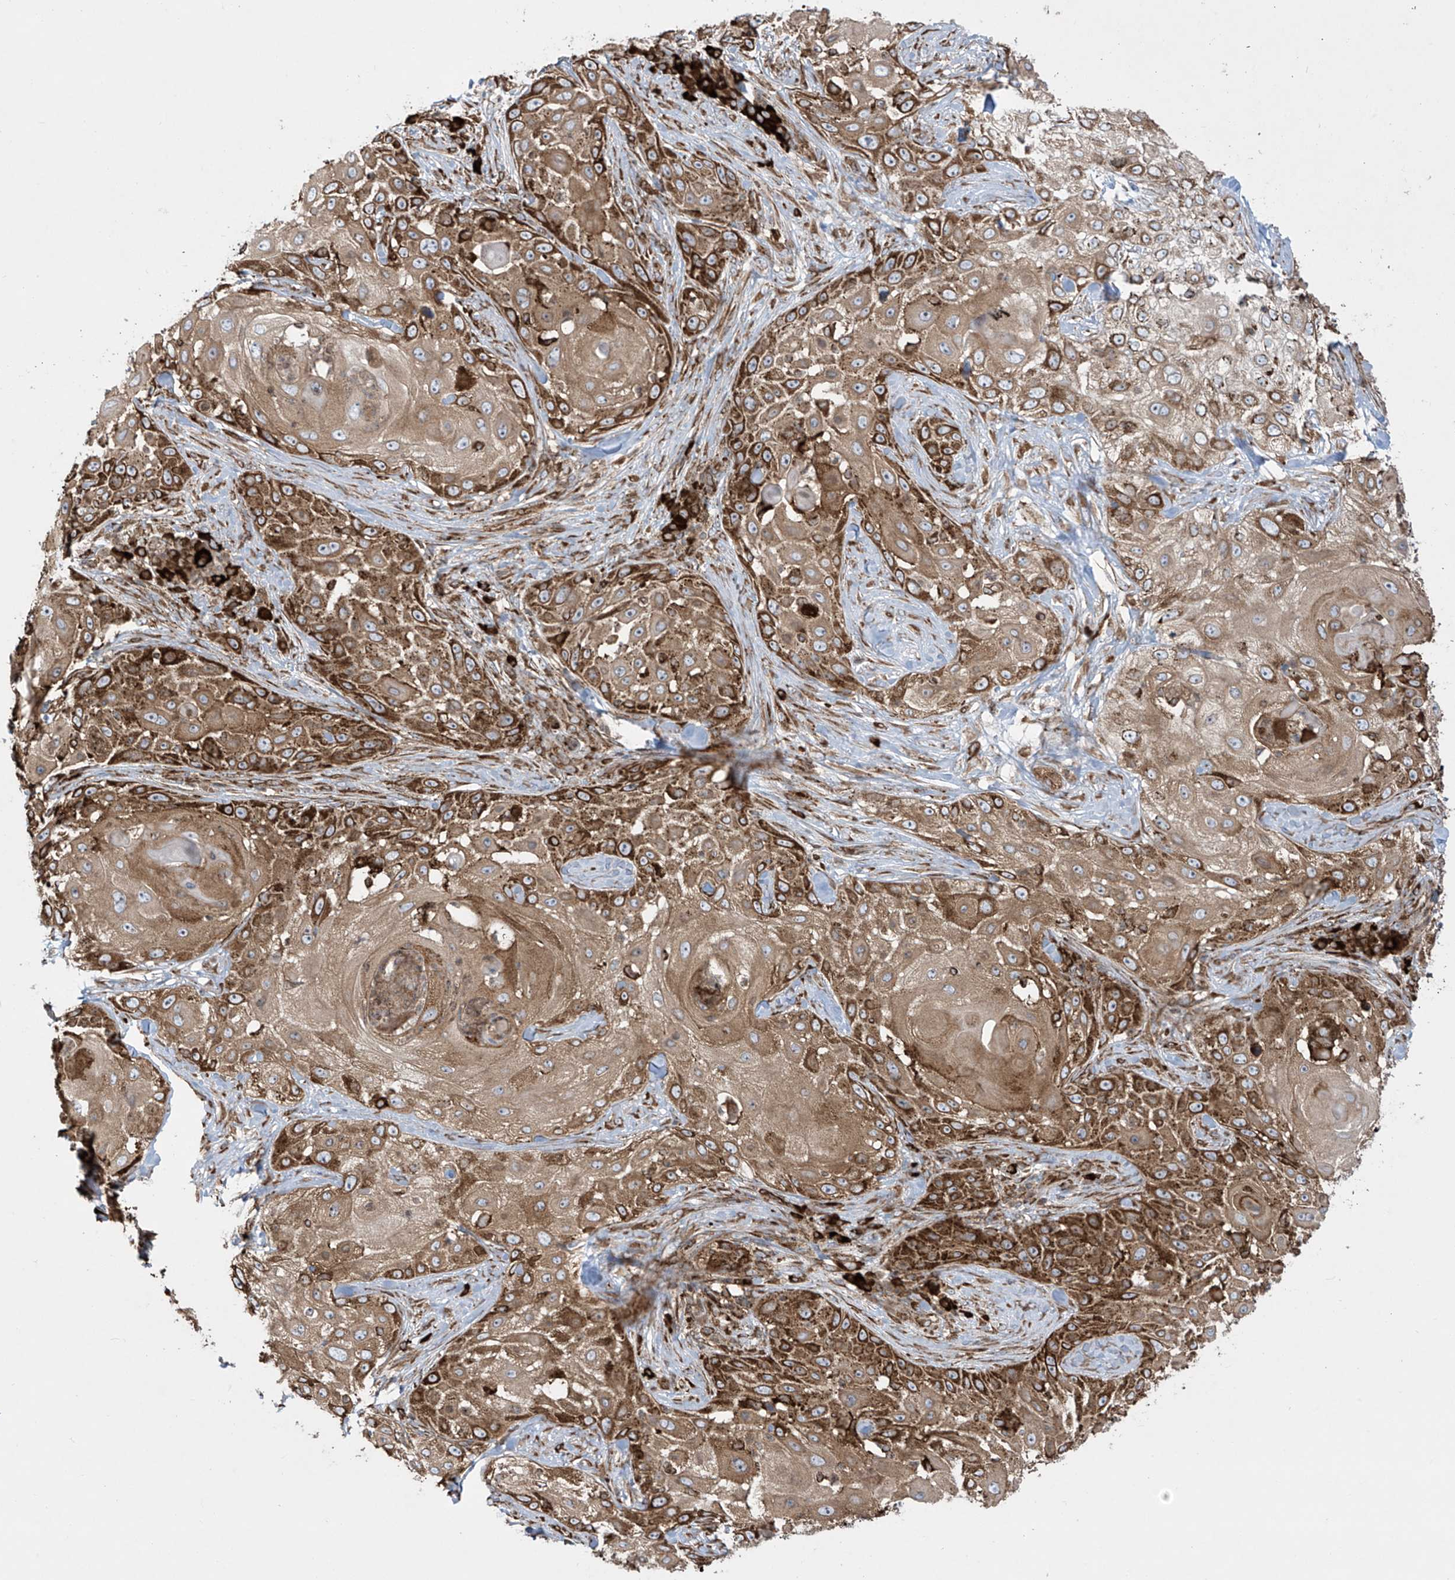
{"staining": {"intensity": "strong", "quantity": ">75%", "location": "cytoplasmic/membranous"}, "tissue": "skin cancer", "cell_type": "Tumor cells", "image_type": "cancer", "snomed": [{"axis": "morphology", "description": "Squamous cell carcinoma, NOS"}, {"axis": "topography", "description": "Skin"}], "caption": "A histopathology image of human skin cancer (squamous cell carcinoma) stained for a protein exhibits strong cytoplasmic/membranous brown staining in tumor cells.", "gene": "MX1", "patient": {"sex": "female", "age": 44}}